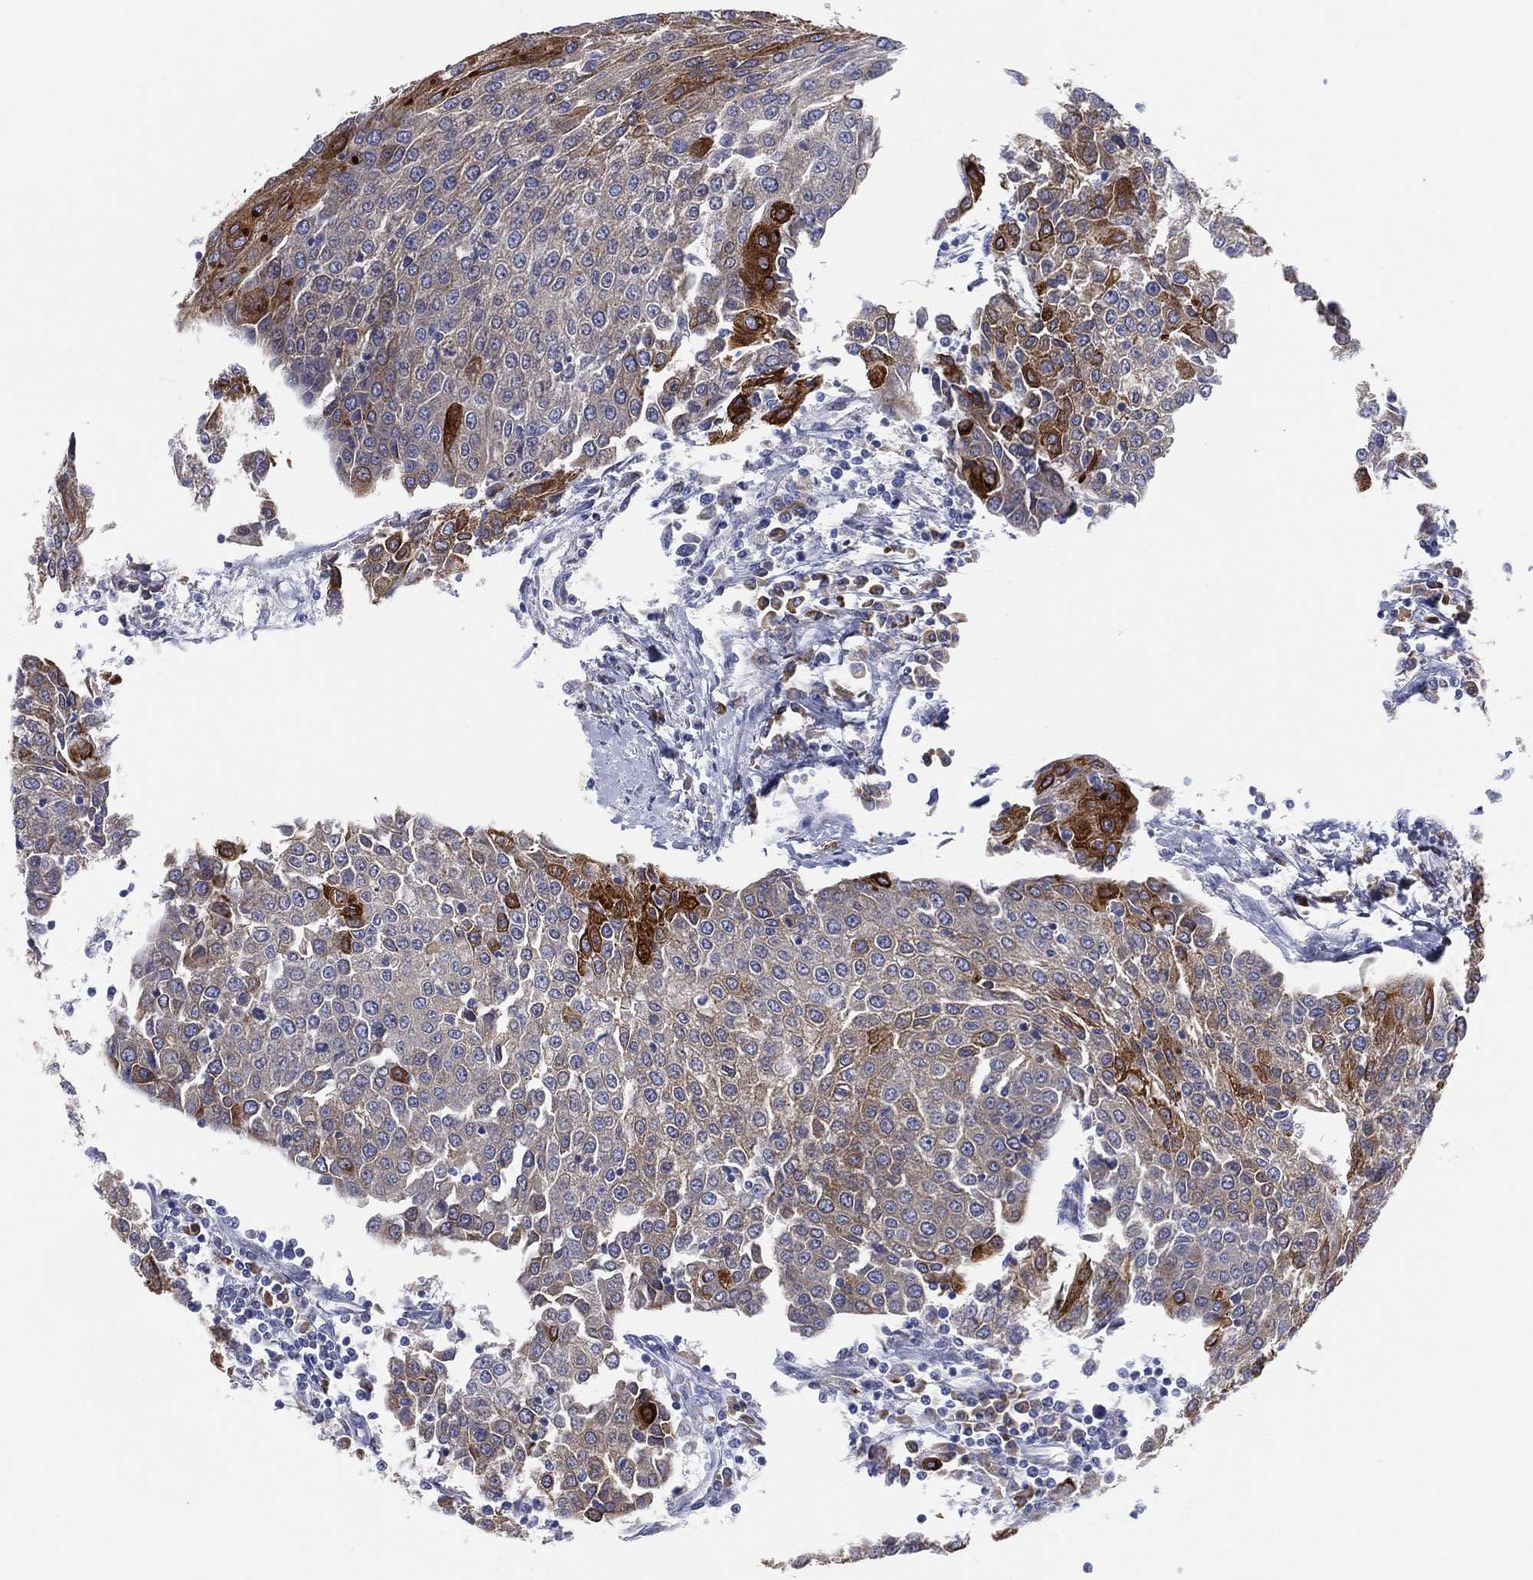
{"staining": {"intensity": "strong", "quantity": "<25%", "location": "cytoplasmic/membranous"}, "tissue": "urothelial cancer", "cell_type": "Tumor cells", "image_type": "cancer", "snomed": [{"axis": "morphology", "description": "Urothelial carcinoma, High grade"}, {"axis": "topography", "description": "Urinary bladder"}], "caption": "Immunohistochemistry micrograph of human urothelial cancer stained for a protein (brown), which demonstrates medium levels of strong cytoplasmic/membranous expression in about <25% of tumor cells.", "gene": "TMEM40", "patient": {"sex": "female", "age": 85}}